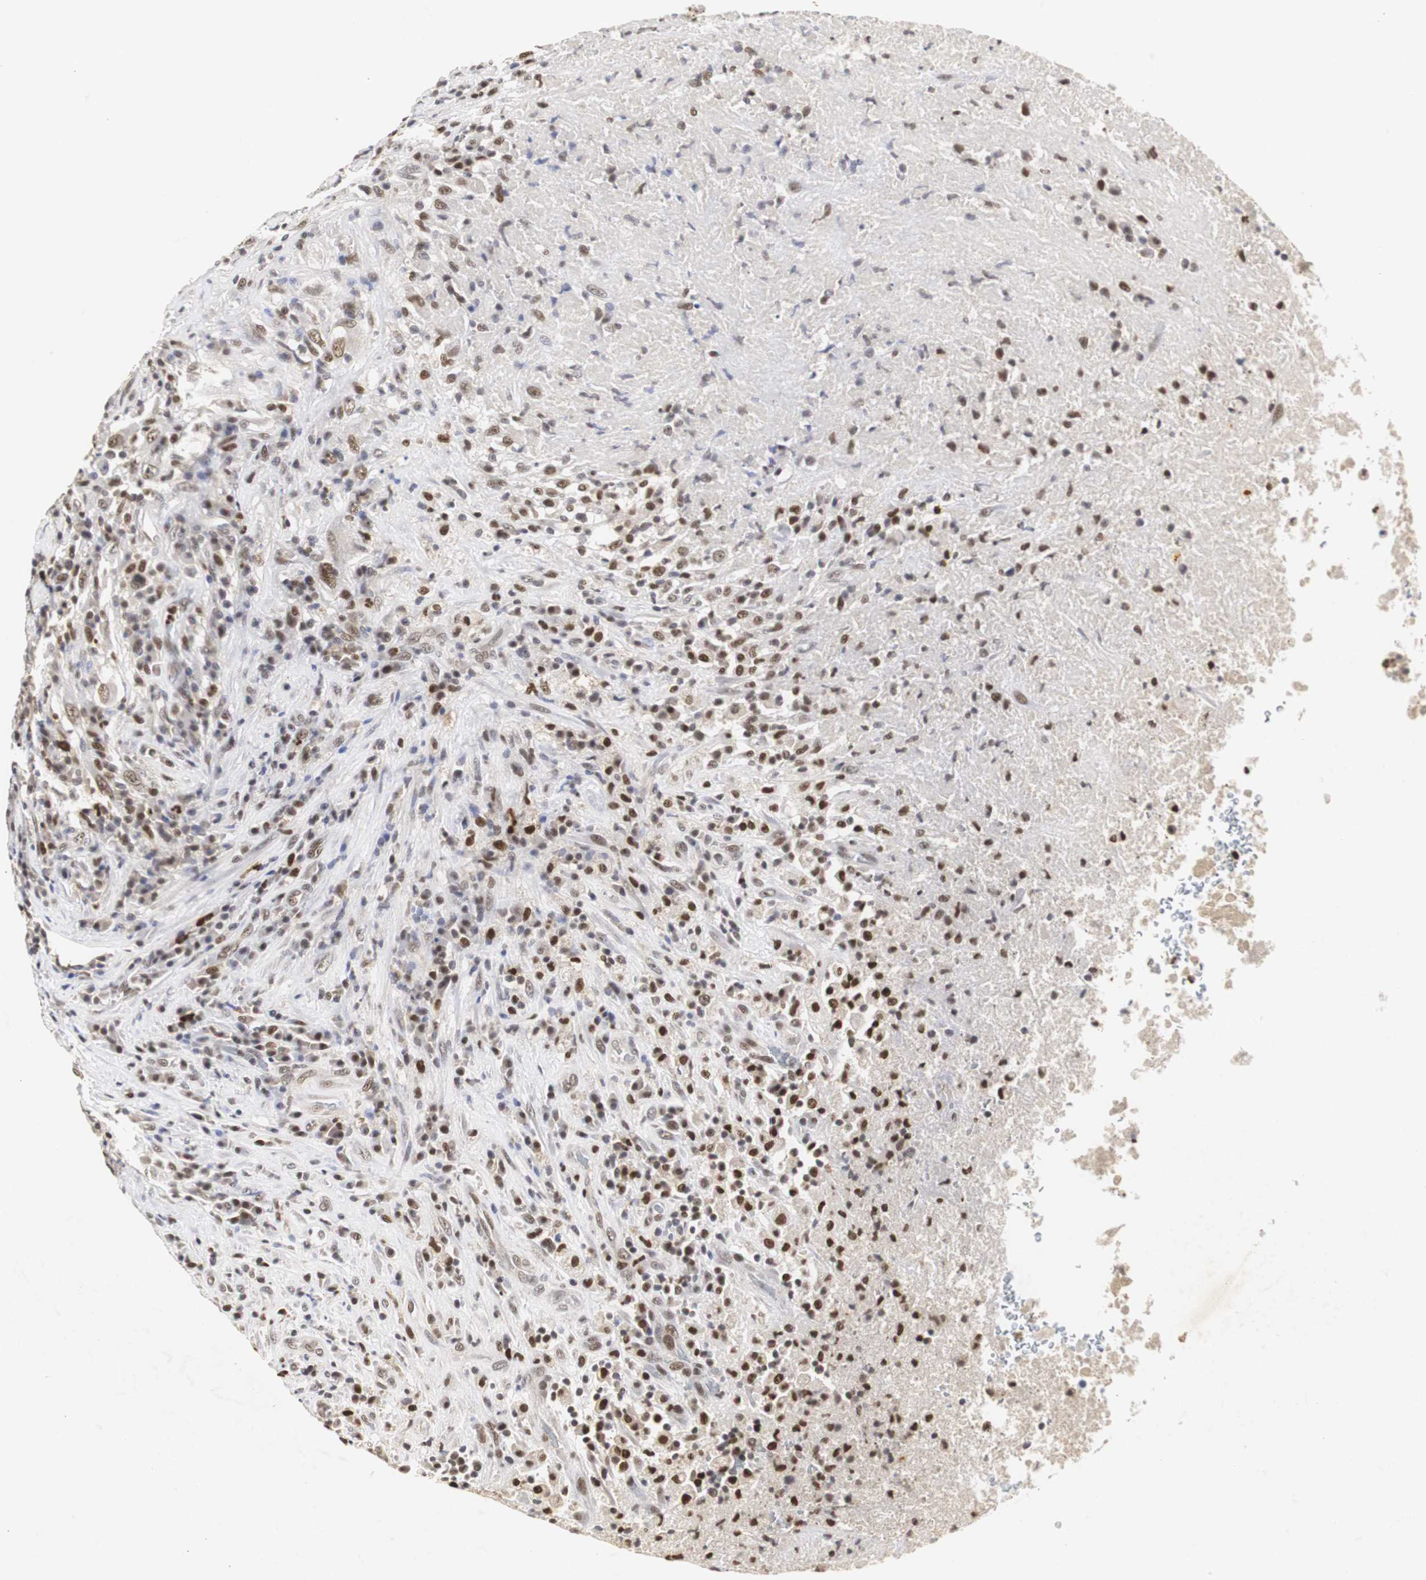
{"staining": {"intensity": "moderate", "quantity": ">75%", "location": "nuclear"}, "tissue": "testis cancer", "cell_type": "Tumor cells", "image_type": "cancer", "snomed": [{"axis": "morphology", "description": "Necrosis, NOS"}, {"axis": "morphology", "description": "Carcinoma, Embryonal, NOS"}, {"axis": "topography", "description": "Testis"}], "caption": "Human testis embryonal carcinoma stained with a brown dye exhibits moderate nuclear positive expression in about >75% of tumor cells.", "gene": "ZFC3H1", "patient": {"sex": "male", "age": 19}}